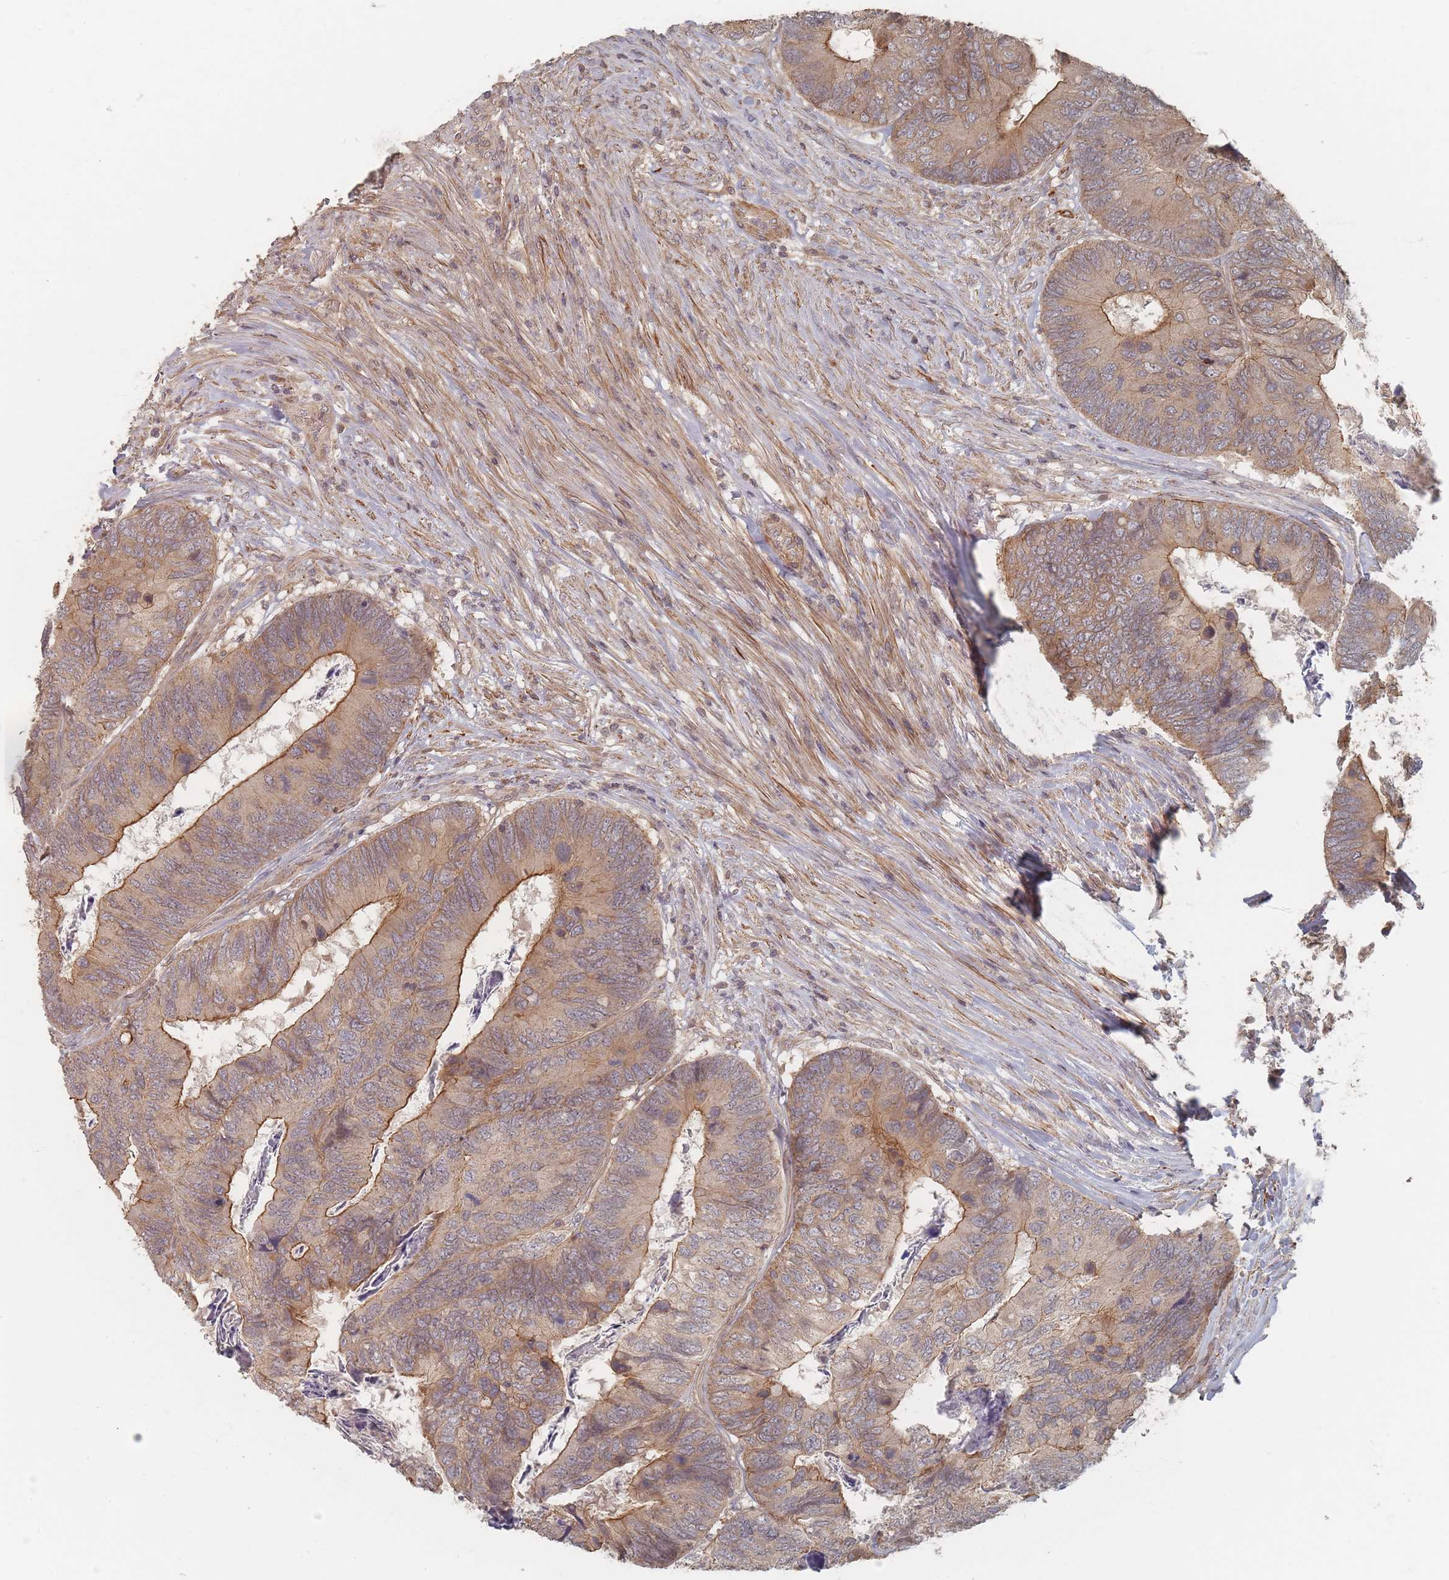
{"staining": {"intensity": "moderate", "quantity": "25%-75%", "location": "cytoplasmic/membranous"}, "tissue": "colorectal cancer", "cell_type": "Tumor cells", "image_type": "cancer", "snomed": [{"axis": "morphology", "description": "Adenocarcinoma, NOS"}, {"axis": "topography", "description": "Colon"}], "caption": "An immunohistochemistry (IHC) photomicrograph of neoplastic tissue is shown. Protein staining in brown labels moderate cytoplasmic/membranous positivity in colorectal adenocarcinoma within tumor cells.", "gene": "GLE1", "patient": {"sex": "female", "age": 67}}